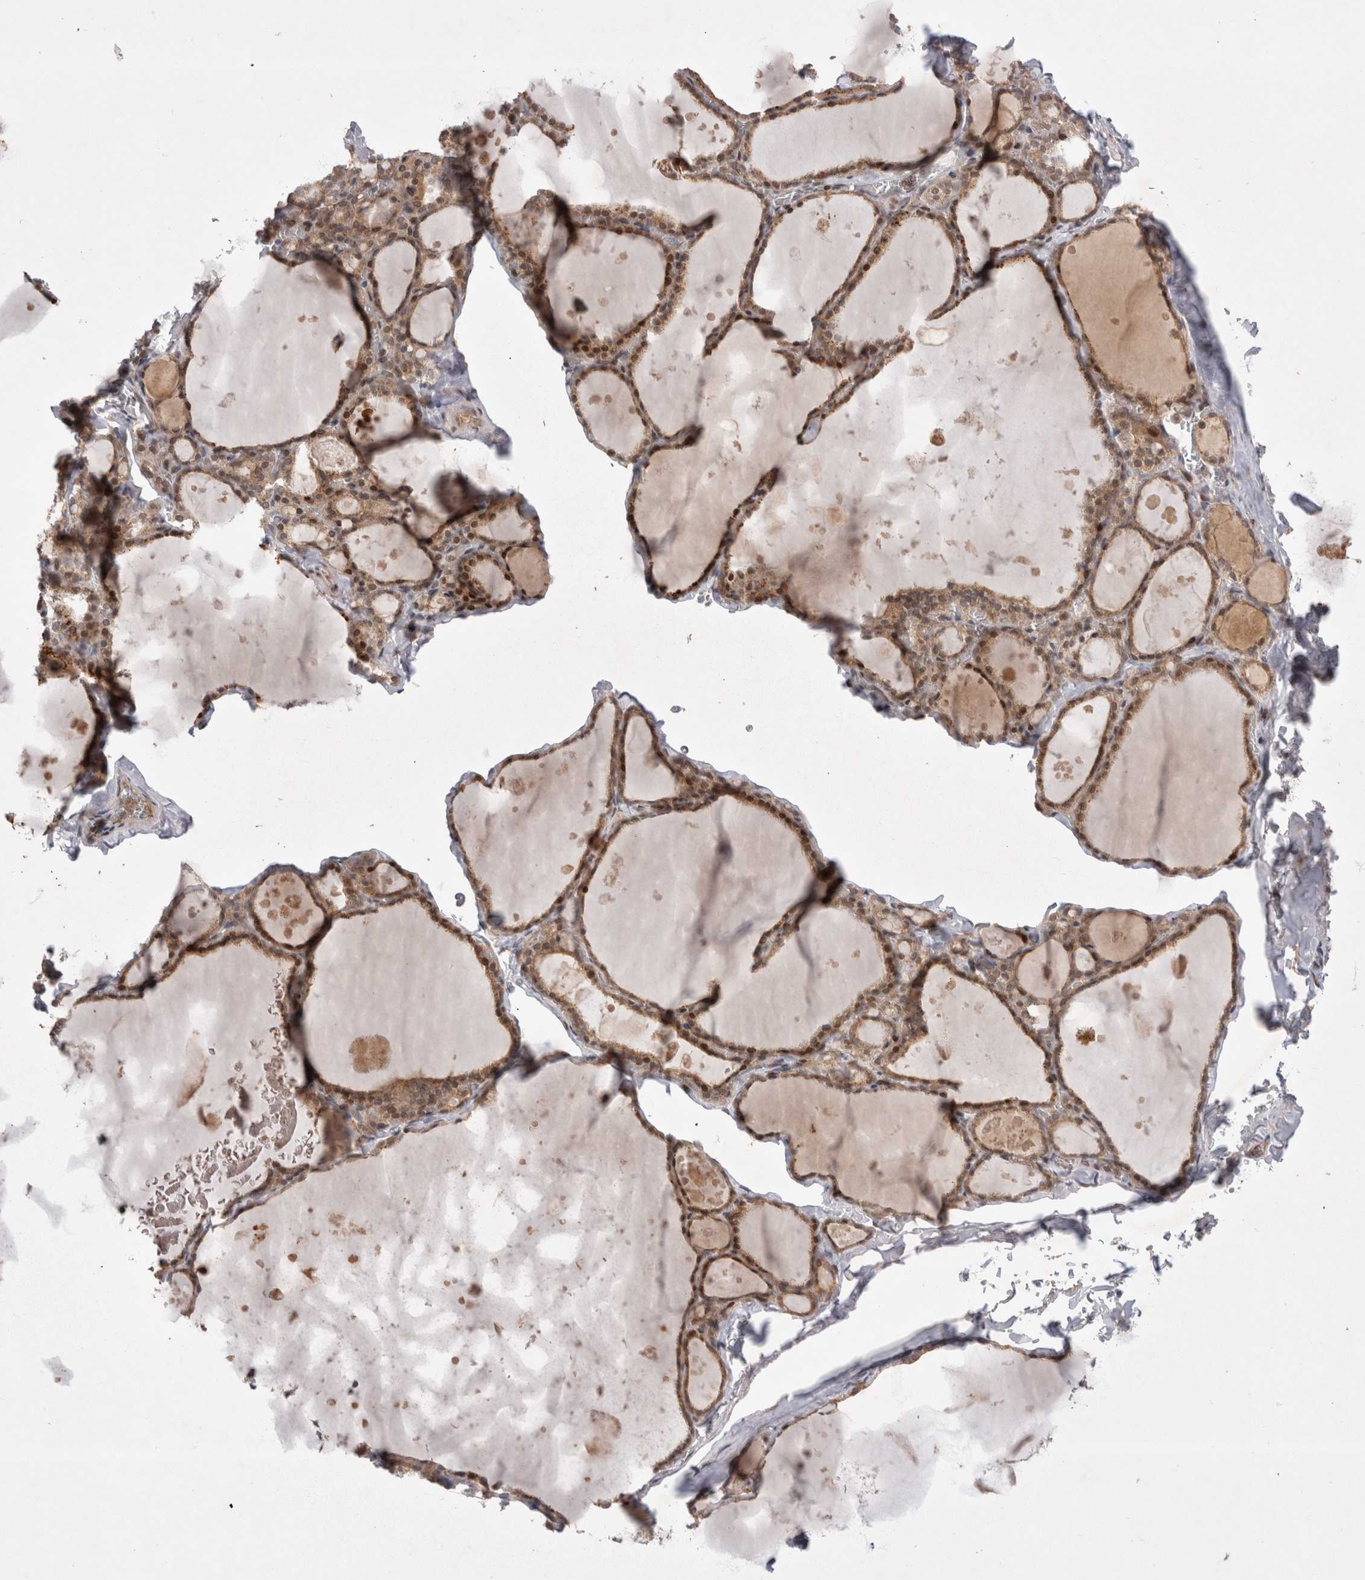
{"staining": {"intensity": "moderate", "quantity": ">75%", "location": "cytoplasmic/membranous,nuclear"}, "tissue": "thyroid gland", "cell_type": "Glandular cells", "image_type": "normal", "snomed": [{"axis": "morphology", "description": "Normal tissue, NOS"}, {"axis": "topography", "description": "Thyroid gland"}], "caption": "The immunohistochemical stain highlights moderate cytoplasmic/membranous,nuclear positivity in glandular cells of benign thyroid gland. Immunohistochemistry (ihc) stains the protein of interest in brown and the nuclei are stained blue.", "gene": "PLEKHM1", "patient": {"sex": "male", "age": 56}}